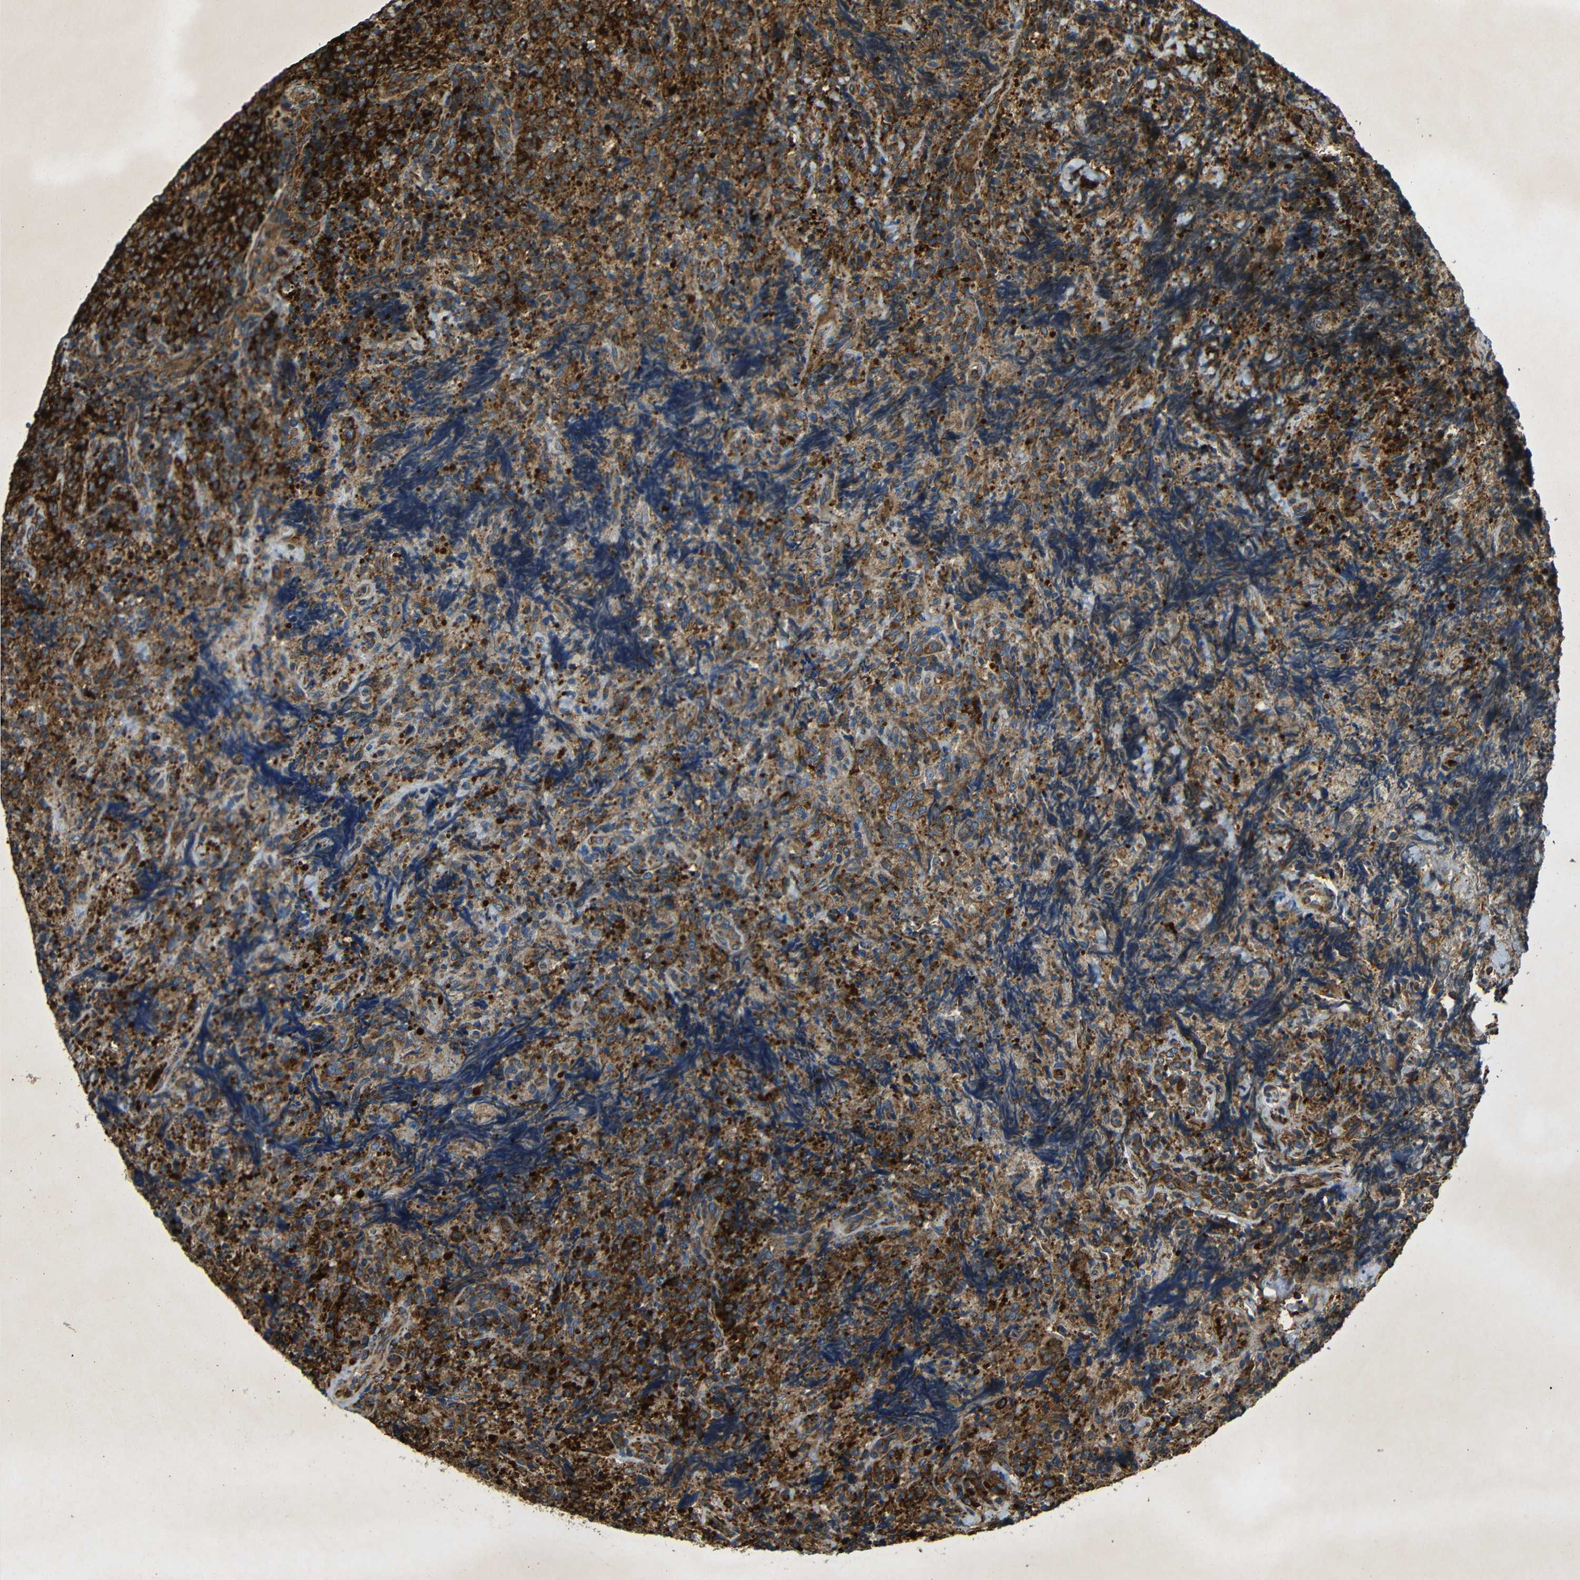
{"staining": {"intensity": "strong", "quantity": ">75%", "location": "cytoplasmic/membranous"}, "tissue": "lymphoma", "cell_type": "Tumor cells", "image_type": "cancer", "snomed": [{"axis": "morphology", "description": "Malignant lymphoma, non-Hodgkin's type, High grade"}, {"axis": "topography", "description": "Tonsil"}], "caption": "Protein staining of high-grade malignant lymphoma, non-Hodgkin's type tissue displays strong cytoplasmic/membranous expression in about >75% of tumor cells.", "gene": "BTF3", "patient": {"sex": "female", "age": 36}}